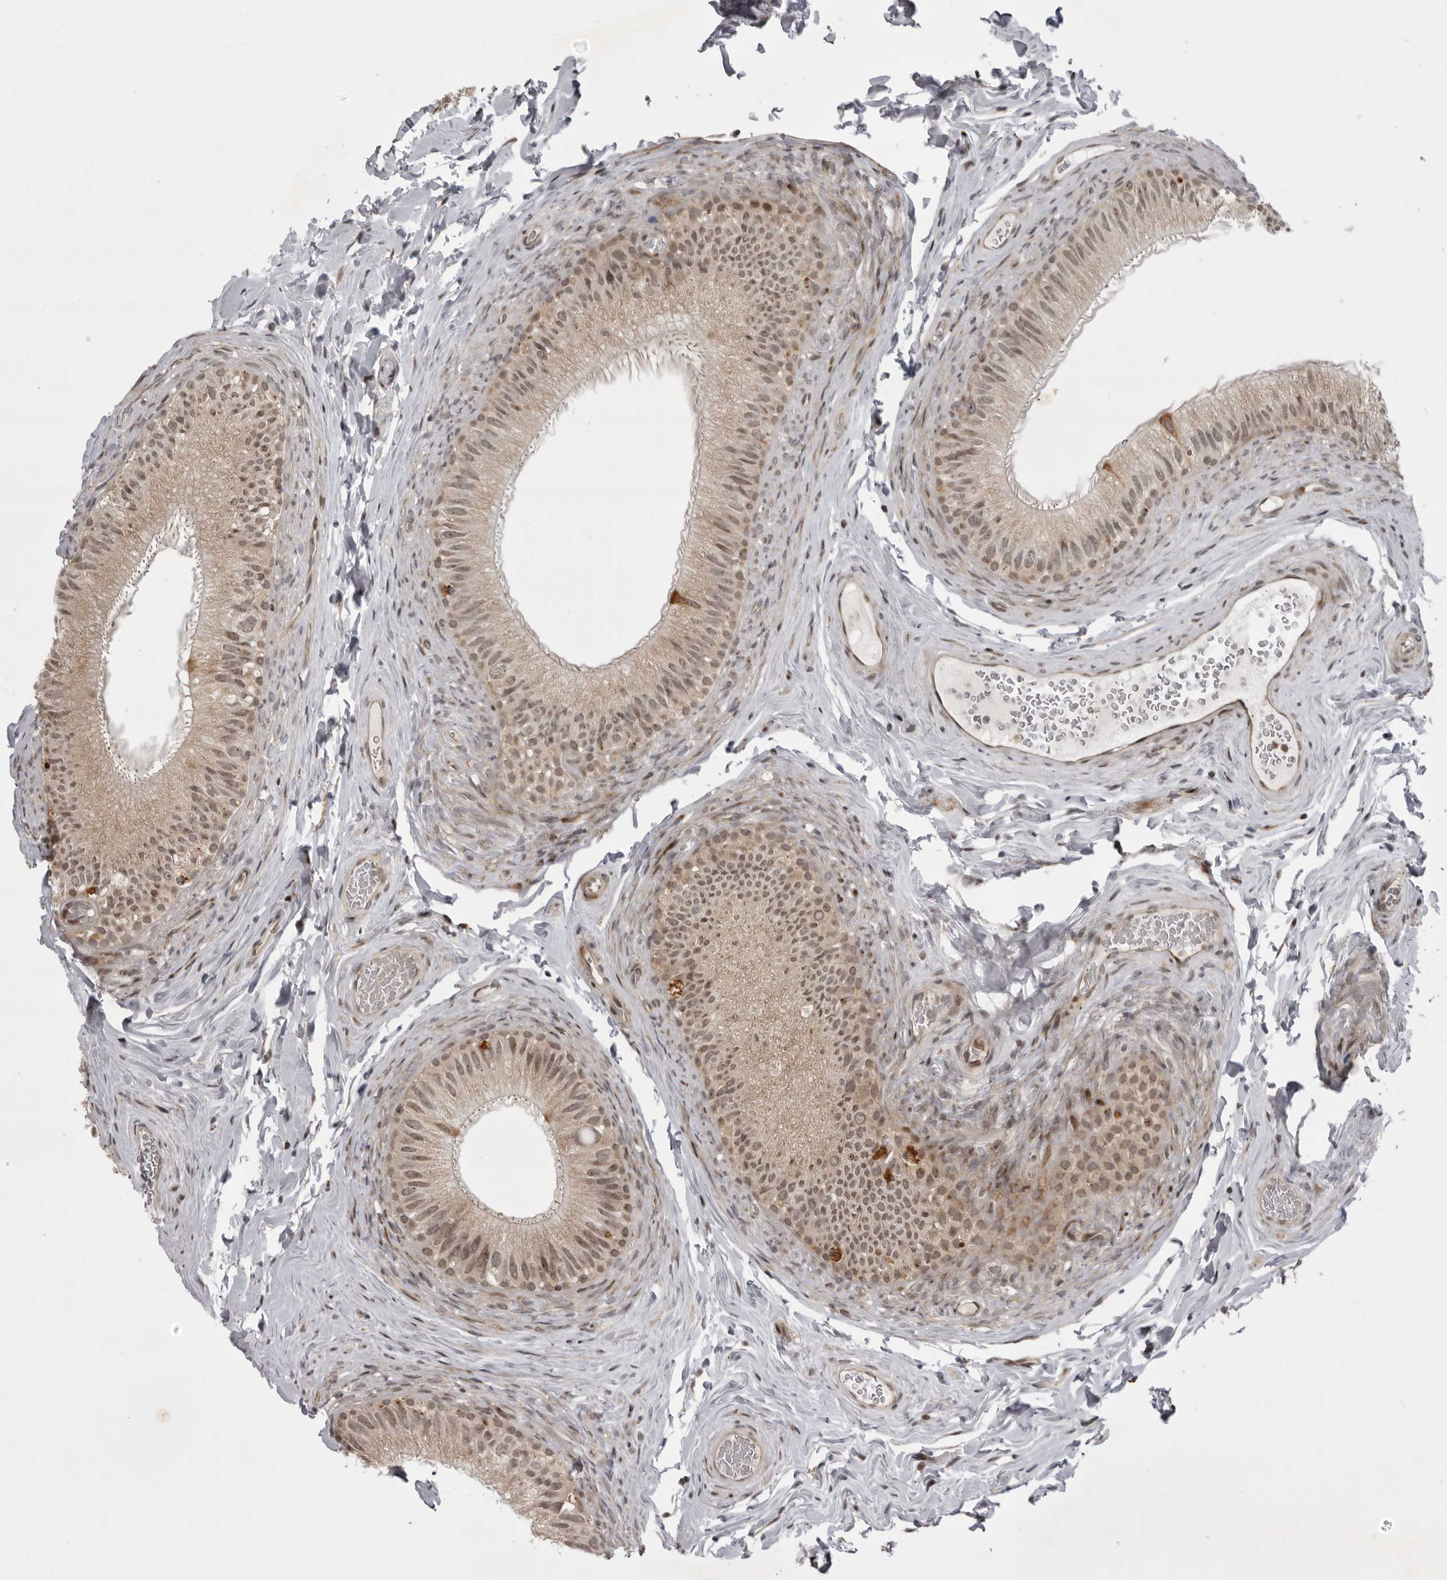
{"staining": {"intensity": "moderate", "quantity": "25%-75%", "location": "nuclear"}, "tissue": "epididymis", "cell_type": "Glandular cells", "image_type": "normal", "snomed": [{"axis": "morphology", "description": "Normal tissue, NOS"}, {"axis": "topography", "description": "Epididymis"}], "caption": "Normal epididymis was stained to show a protein in brown. There is medium levels of moderate nuclear positivity in approximately 25%-75% of glandular cells. The staining was performed using DAB, with brown indicating positive protein expression. Nuclei are stained blue with hematoxylin.", "gene": "C1orf109", "patient": {"sex": "male", "age": 49}}